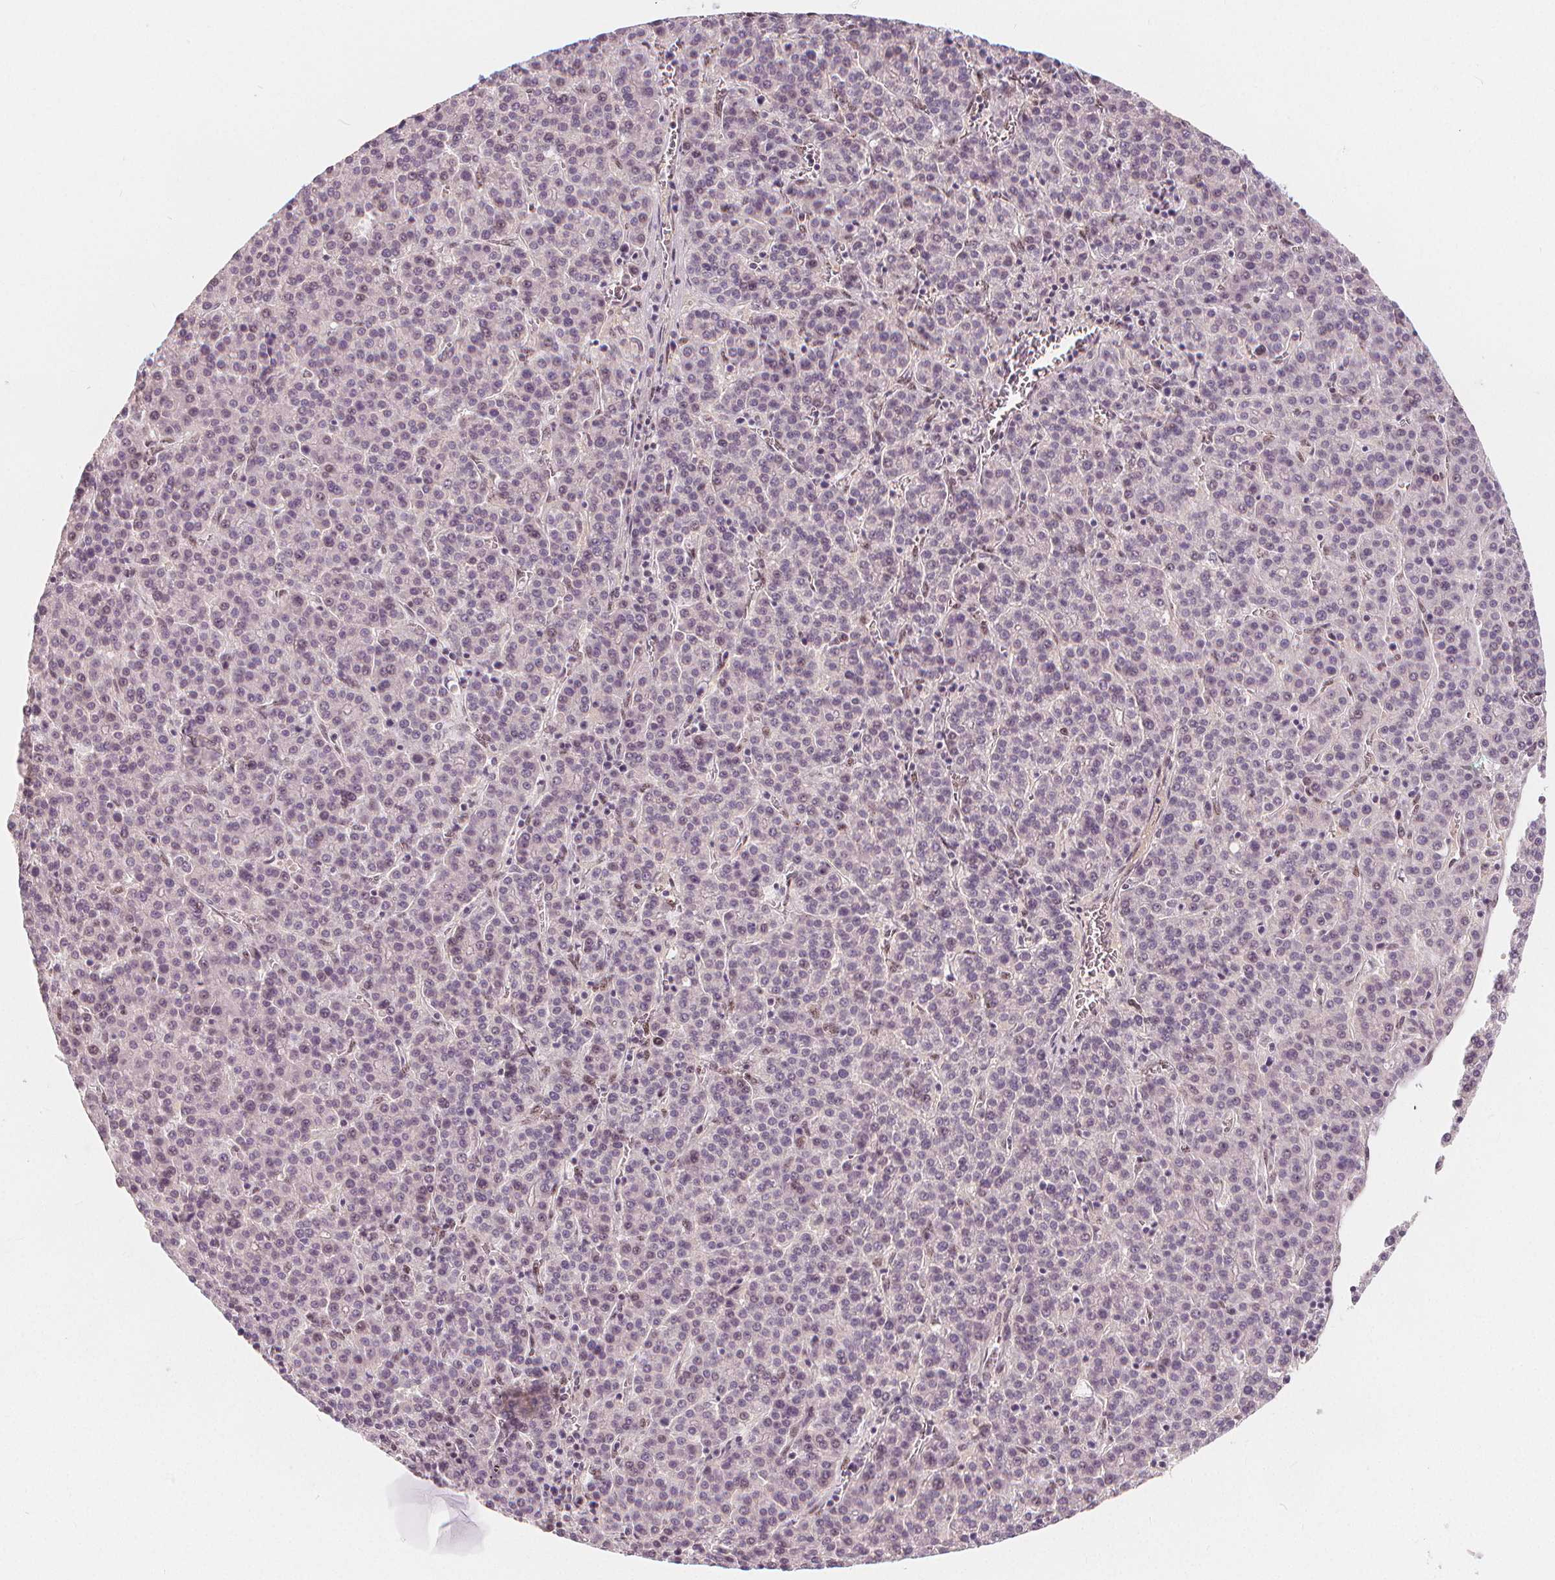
{"staining": {"intensity": "negative", "quantity": "none", "location": "none"}, "tissue": "liver cancer", "cell_type": "Tumor cells", "image_type": "cancer", "snomed": [{"axis": "morphology", "description": "Carcinoma, Hepatocellular, NOS"}, {"axis": "topography", "description": "Liver"}], "caption": "Photomicrograph shows no significant protein positivity in tumor cells of liver hepatocellular carcinoma. (Brightfield microscopy of DAB immunohistochemistry at high magnification).", "gene": "DRC3", "patient": {"sex": "female", "age": 58}}